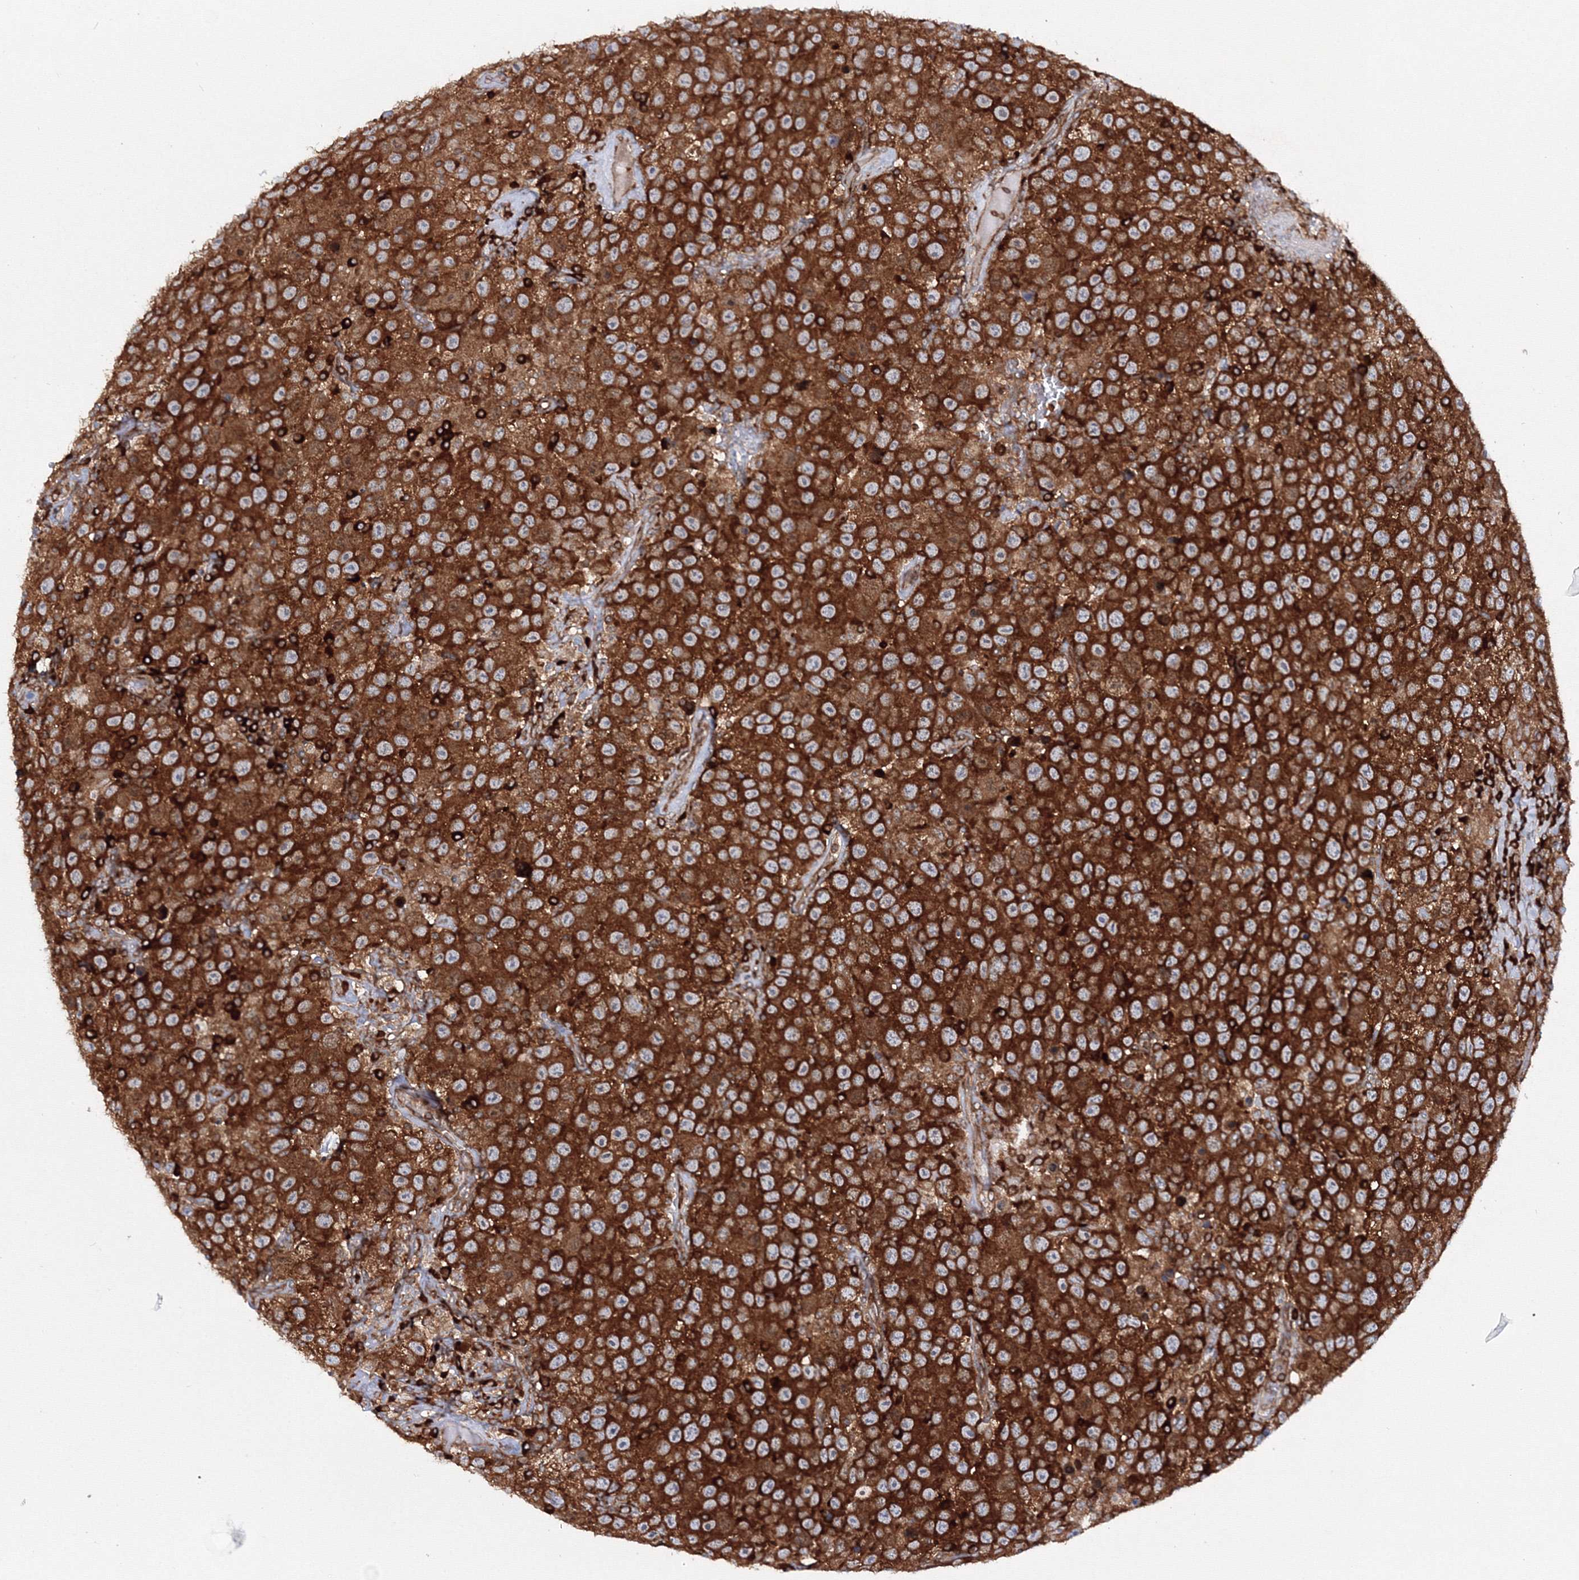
{"staining": {"intensity": "strong", "quantity": ">75%", "location": "cytoplasmic/membranous"}, "tissue": "testis cancer", "cell_type": "Tumor cells", "image_type": "cancer", "snomed": [{"axis": "morphology", "description": "Seminoma, NOS"}, {"axis": "topography", "description": "Testis"}], "caption": "DAB (3,3'-diaminobenzidine) immunohistochemical staining of testis cancer demonstrates strong cytoplasmic/membranous protein staining in about >75% of tumor cells.", "gene": "HARS1", "patient": {"sex": "male", "age": 41}}